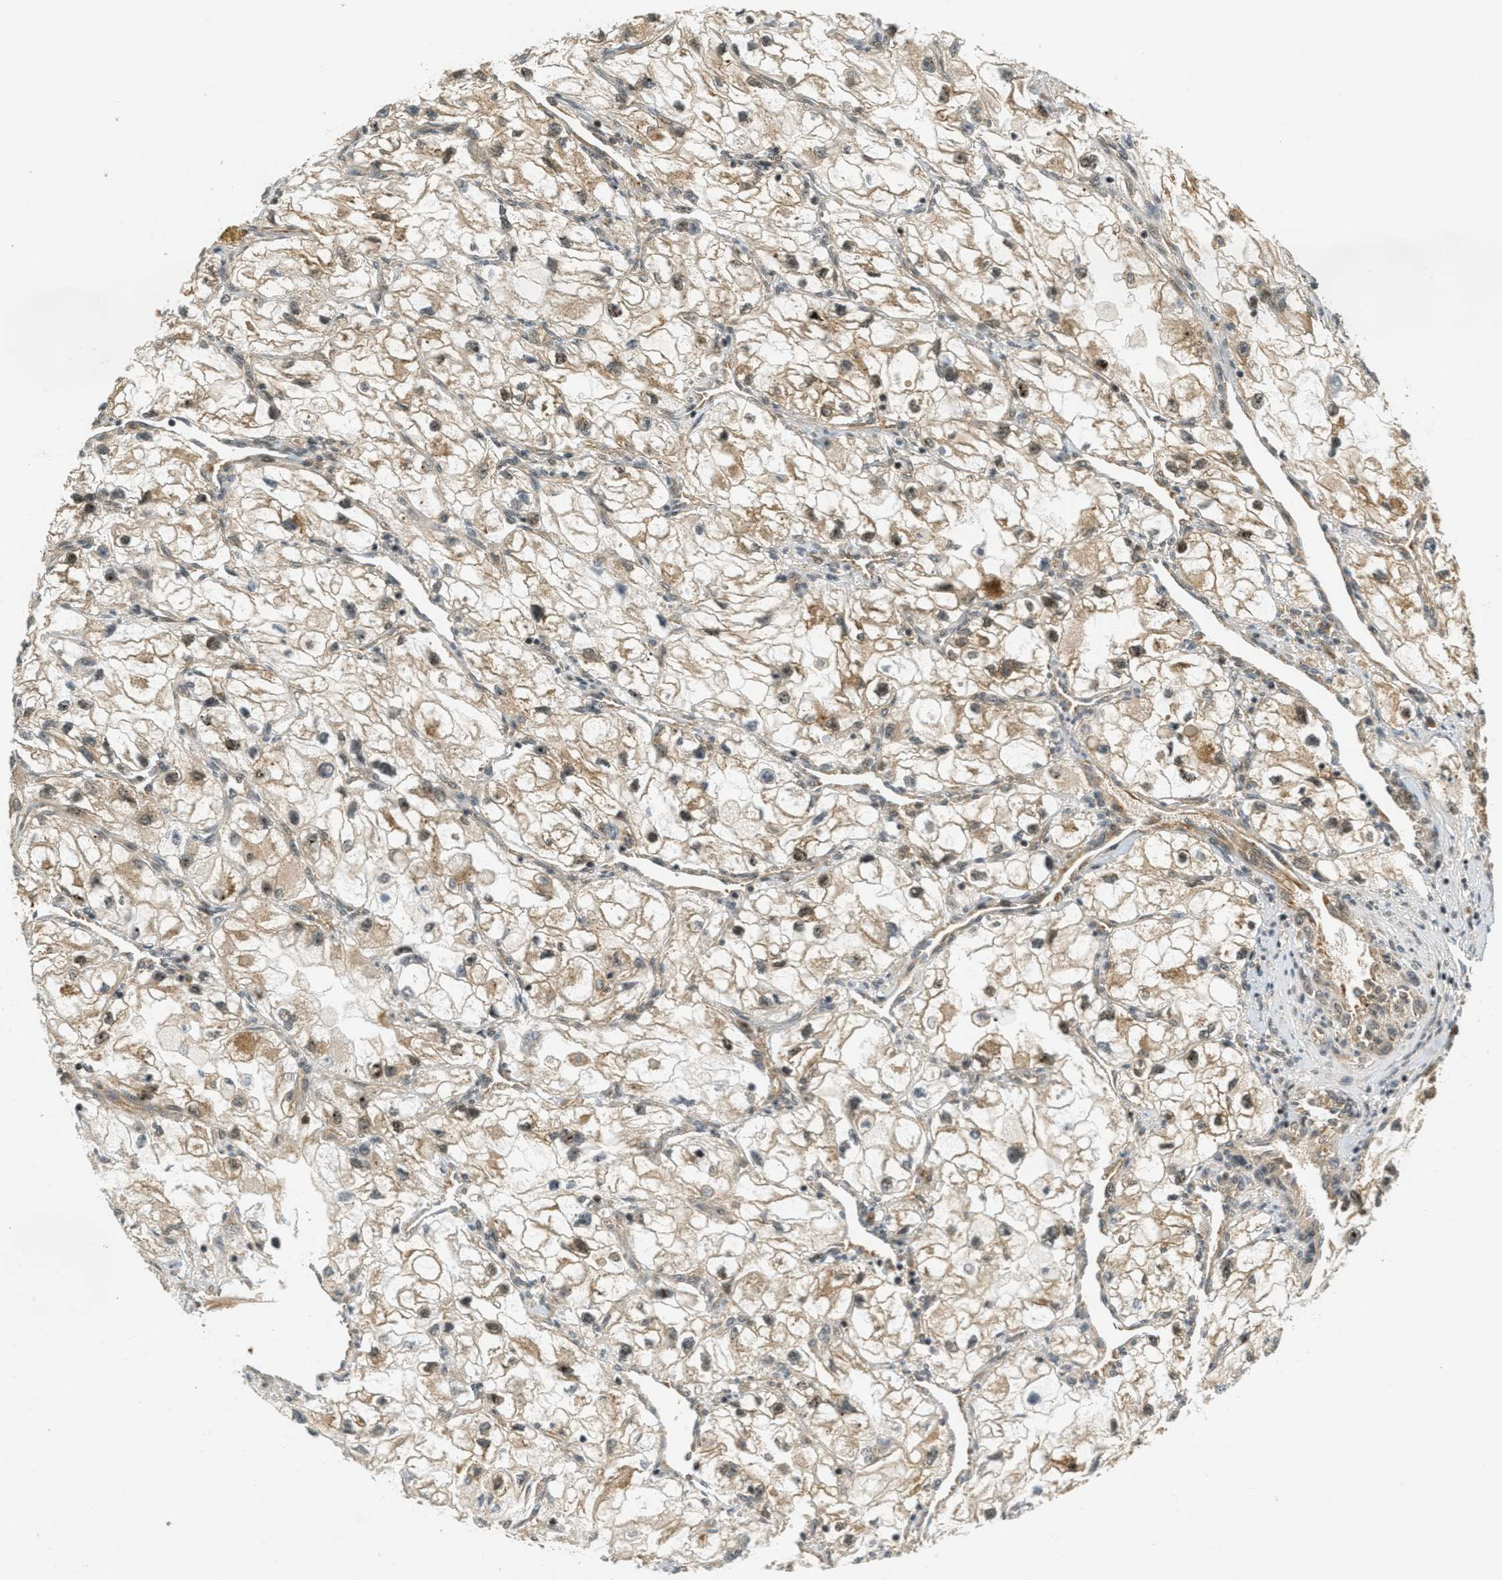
{"staining": {"intensity": "moderate", "quantity": ">75%", "location": "cytoplasmic/membranous,nuclear"}, "tissue": "renal cancer", "cell_type": "Tumor cells", "image_type": "cancer", "snomed": [{"axis": "morphology", "description": "Adenocarcinoma, NOS"}, {"axis": "topography", "description": "Kidney"}], "caption": "Renal cancer stained with DAB (3,3'-diaminobenzidine) IHC displays medium levels of moderate cytoplasmic/membranous and nuclear positivity in about >75% of tumor cells. The protein of interest is shown in brown color, while the nuclei are stained blue.", "gene": "FOXM1", "patient": {"sex": "female", "age": 70}}